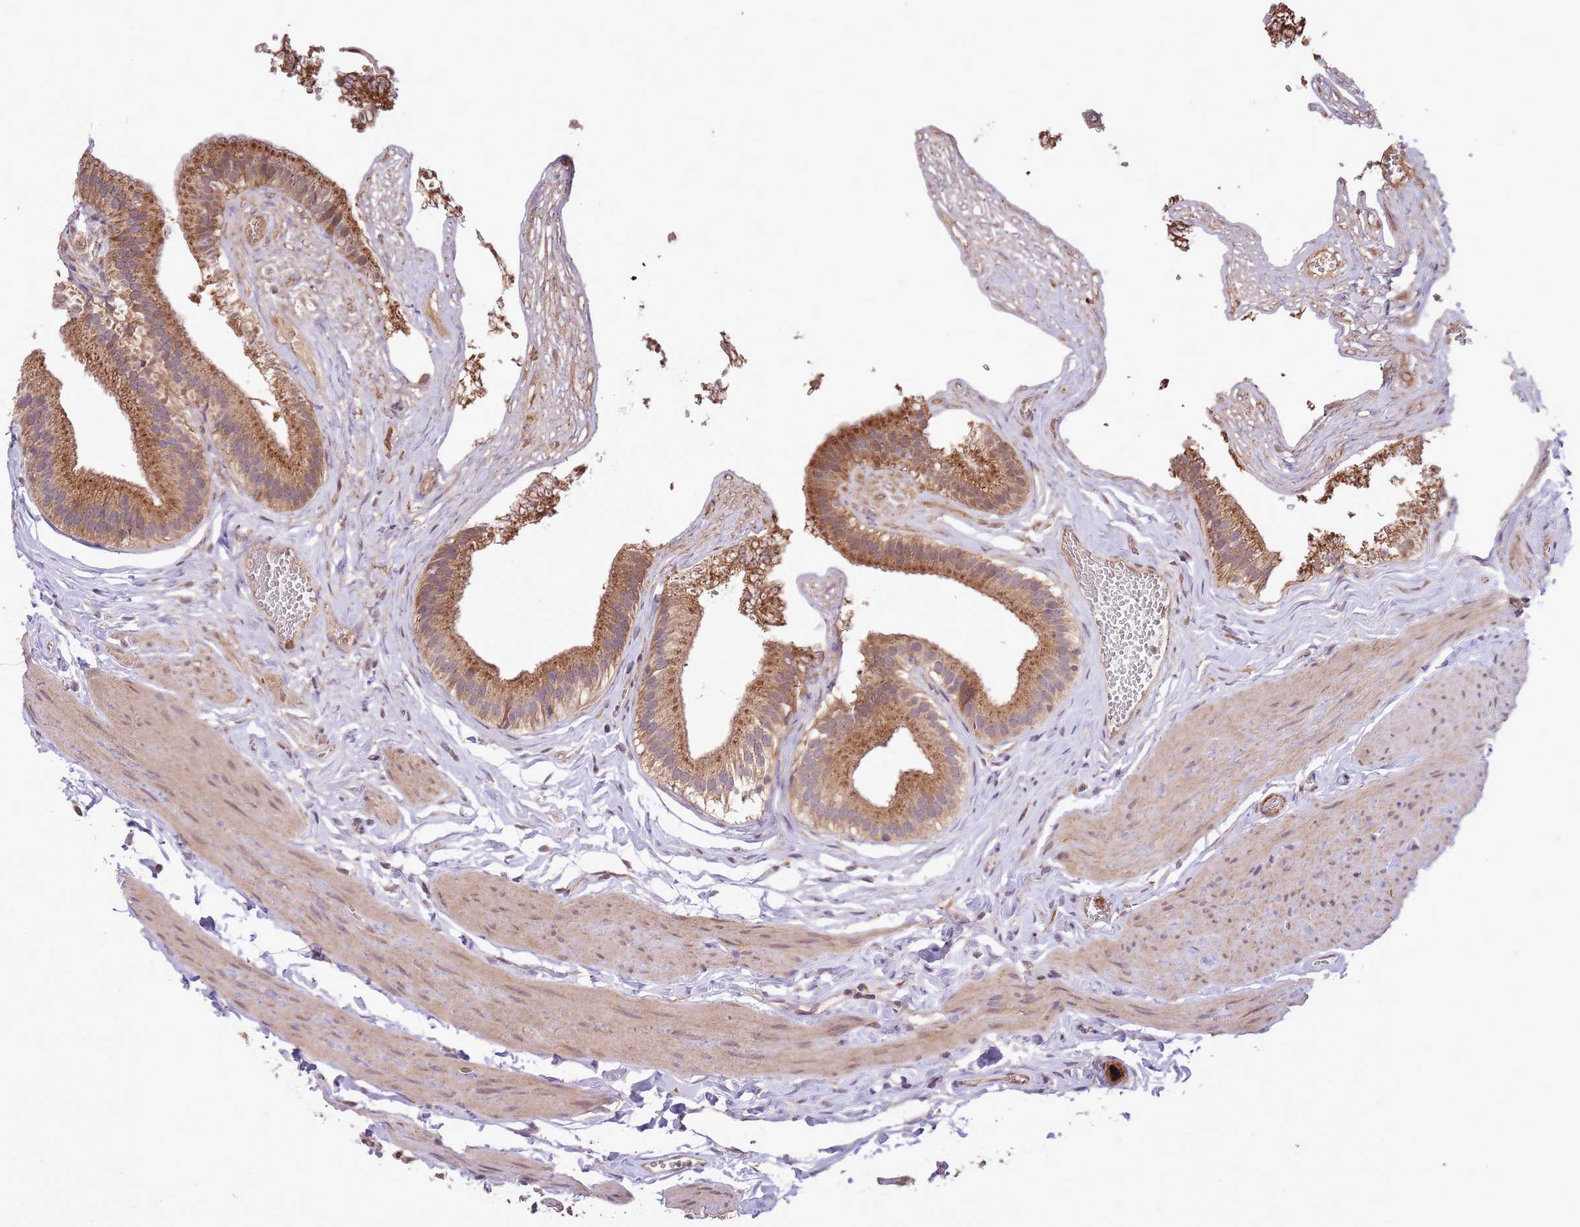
{"staining": {"intensity": "strong", "quantity": ">75%", "location": "cytoplasmic/membranous"}, "tissue": "gallbladder", "cell_type": "Glandular cells", "image_type": "normal", "snomed": [{"axis": "morphology", "description": "Normal tissue, NOS"}, {"axis": "topography", "description": "Gallbladder"}], "caption": "Immunohistochemical staining of unremarkable human gallbladder exhibits >75% levels of strong cytoplasmic/membranous protein expression in about >75% of glandular cells.", "gene": "IGF2BP2", "patient": {"sex": "female", "age": 54}}